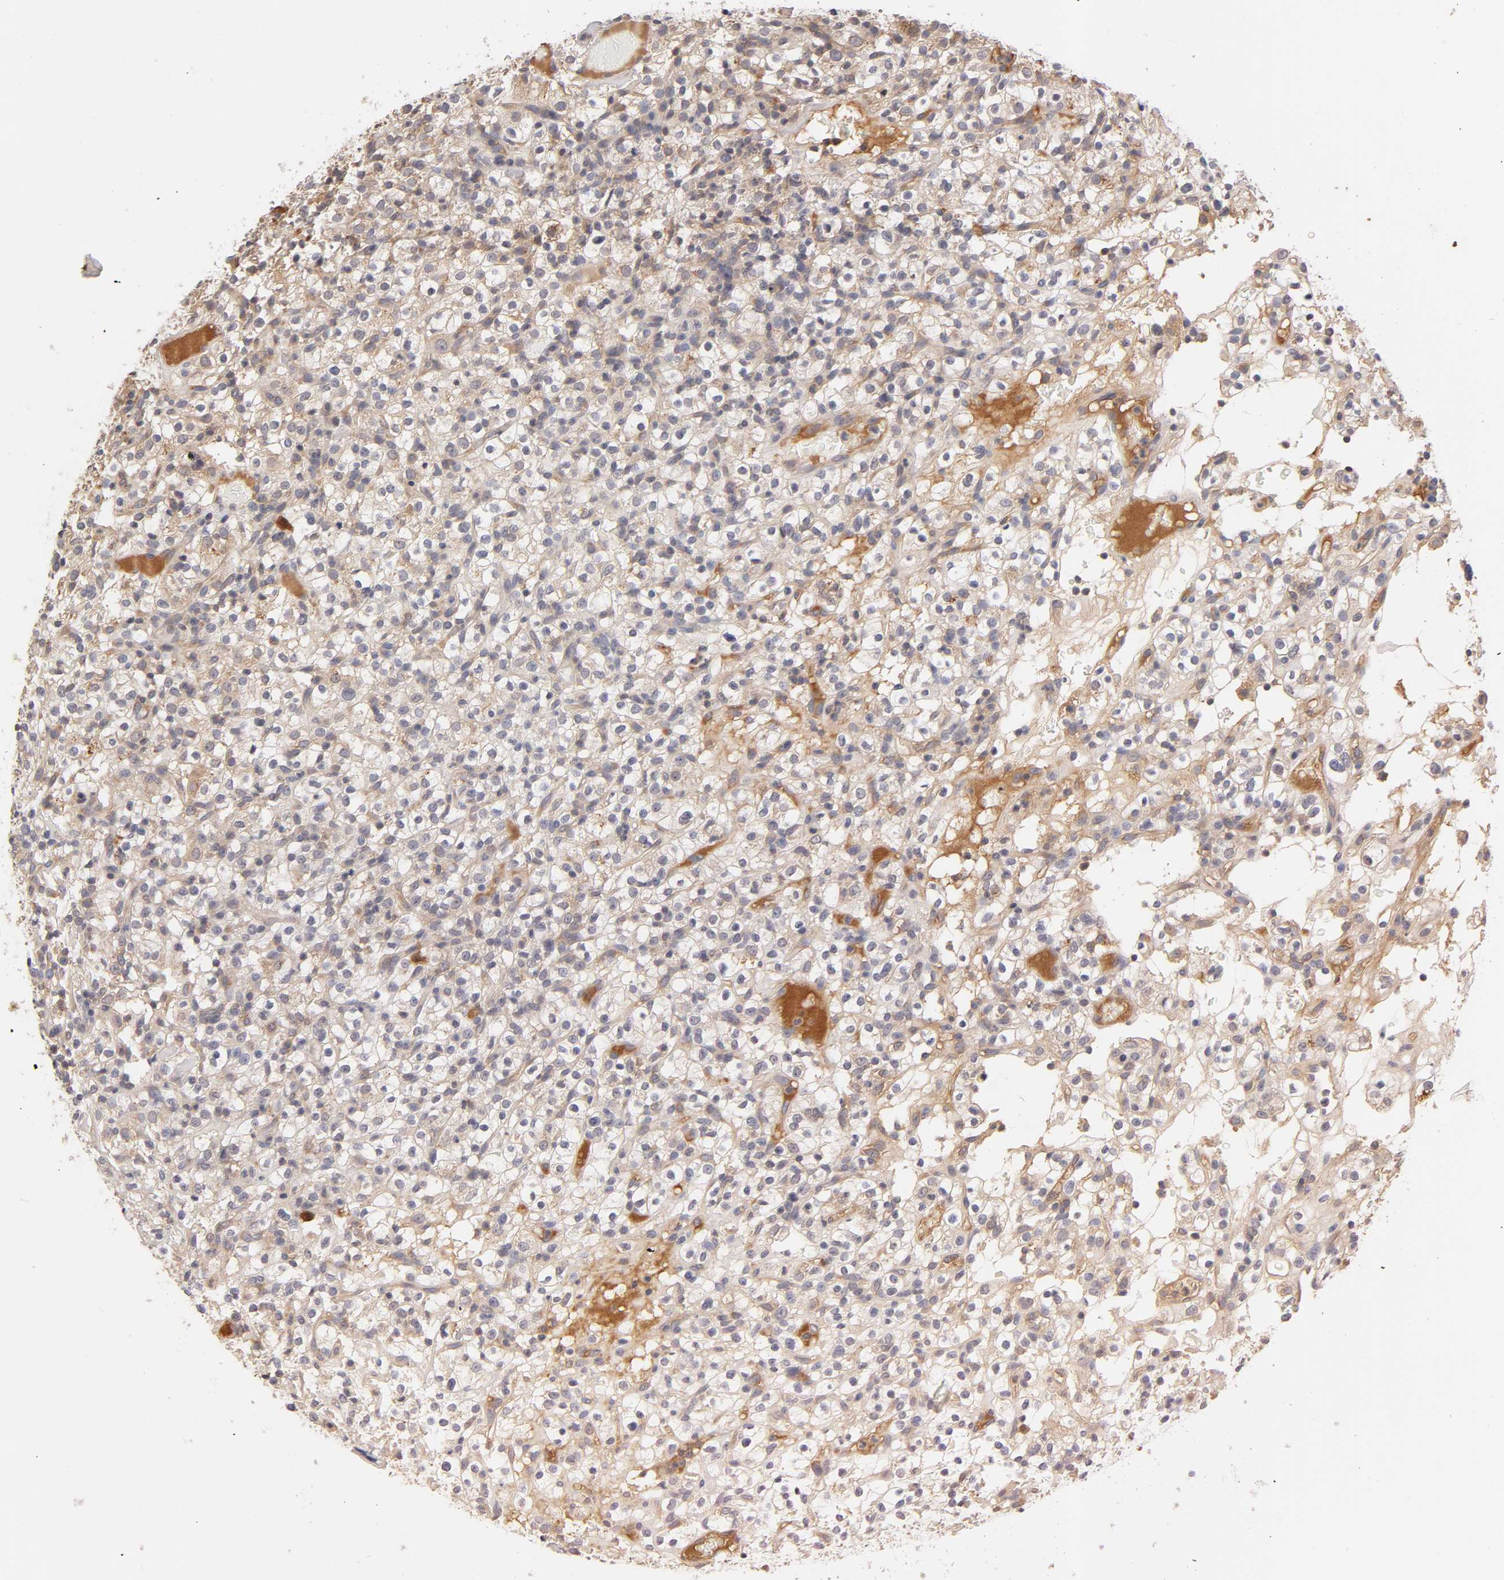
{"staining": {"intensity": "weak", "quantity": "25%-75%", "location": "cytoplasmic/membranous"}, "tissue": "renal cancer", "cell_type": "Tumor cells", "image_type": "cancer", "snomed": [{"axis": "morphology", "description": "Normal tissue, NOS"}, {"axis": "morphology", "description": "Adenocarcinoma, NOS"}, {"axis": "topography", "description": "Kidney"}], "caption": "Immunohistochemical staining of renal cancer (adenocarcinoma) exhibits low levels of weak cytoplasmic/membranous protein positivity in about 25%-75% of tumor cells.", "gene": "RPS29", "patient": {"sex": "female", "age": 72}}